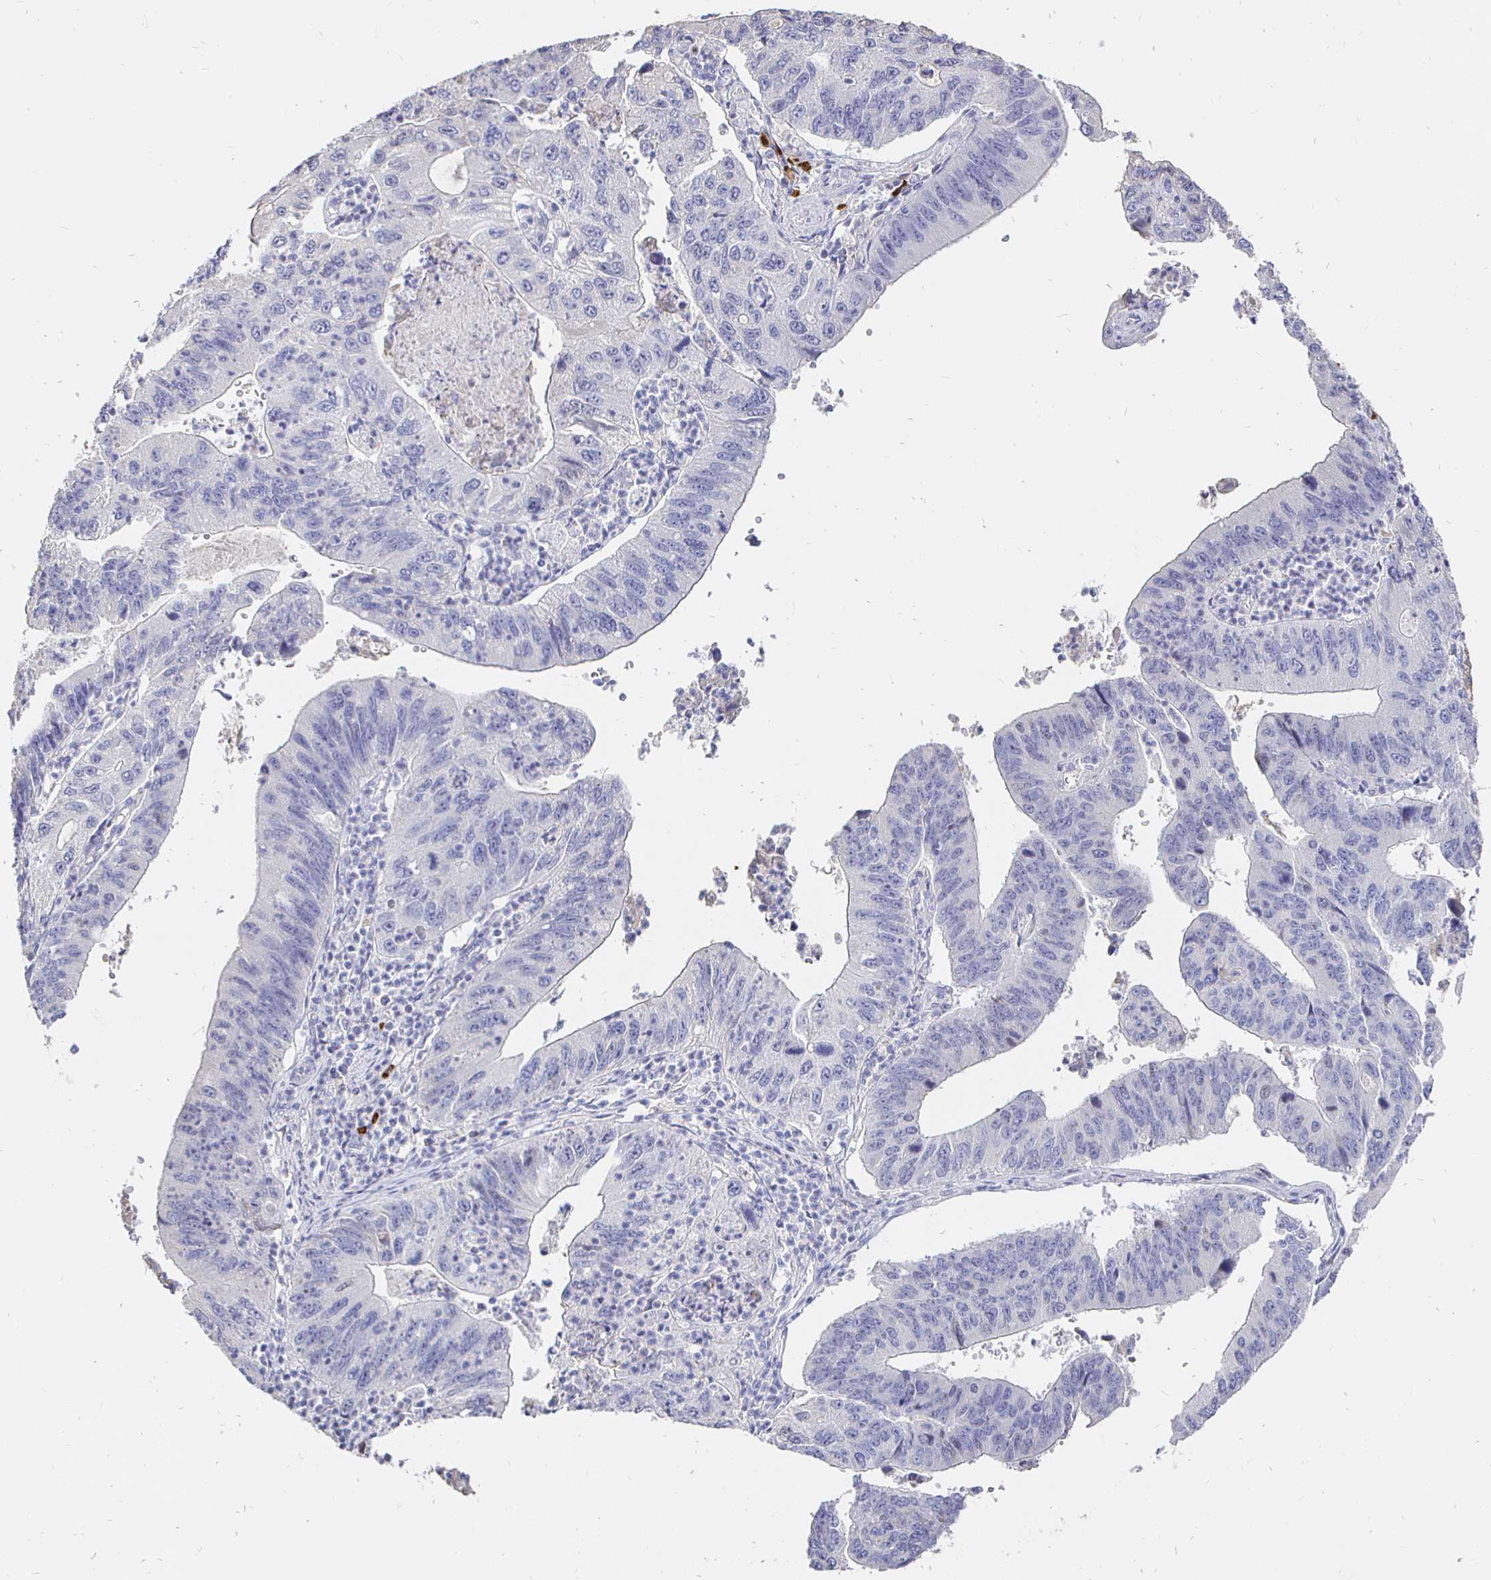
{"staining": {"intensity": "negative", "quantity": "none", "location": "none"}, "tissue": "stomach cancer", "cell_type": "Tumor cells", "image_type": "cancer", "snomed": [{"axis": "morphology", "description": "Adenocarcinoma, NOS"}, {"axis": "topography", "description": "Stomach"}], "caption": "Tumor cells are negative for protein expression in human stomach cancer.", "gene": "CXCR3", "patient": {"sex": "male", "age": 59}}